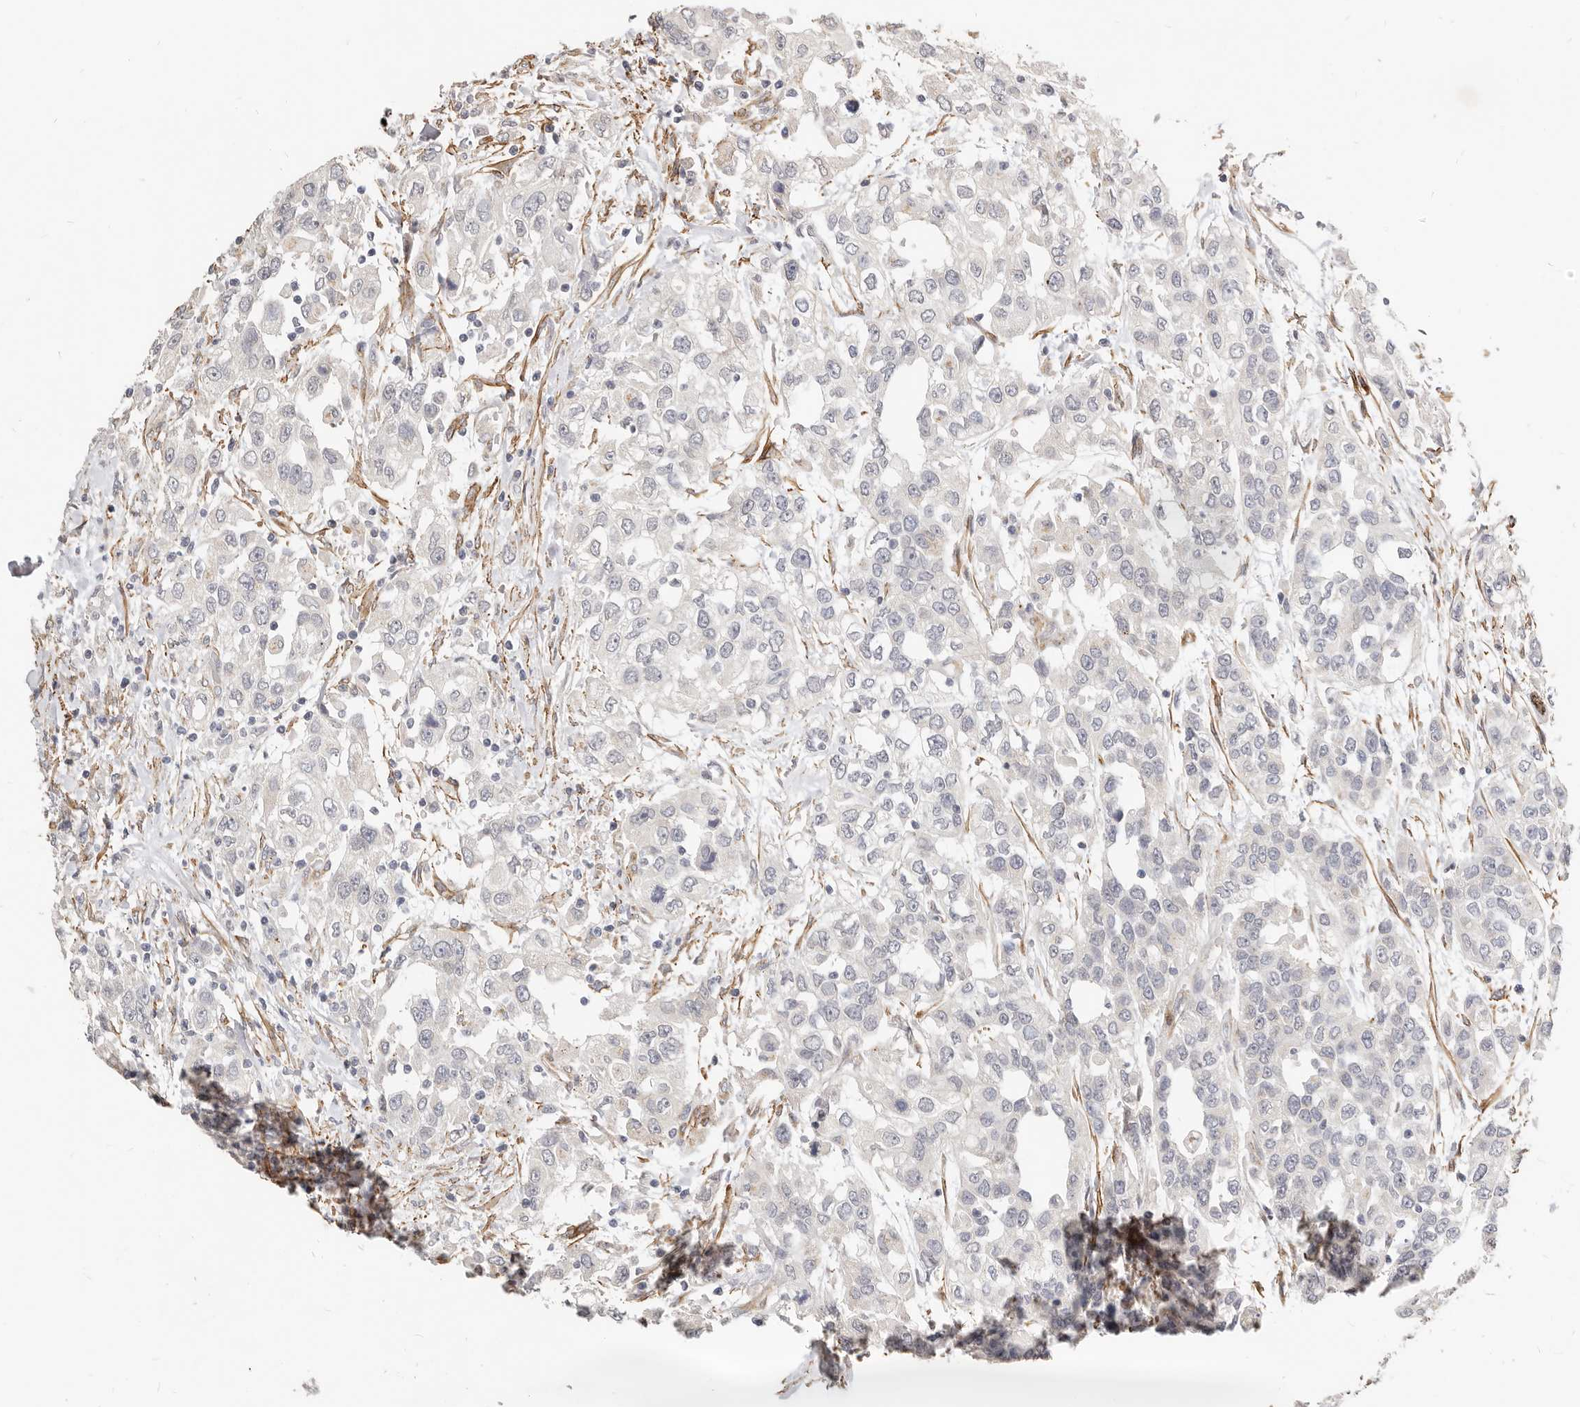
{"staining": {"intensity": "negative", "quantity": "none", "location": "none"}, "tissue": "urothelial cancer", "cell_type": "Tumor cells", "image_type": "cancer", "snomed": [{"axis": "morphology", "description": "Urothelial carcinoma, High grade"}, {"axis": "topography", "description": "Urinary bladder"}], "caption": "The photomicrograph exhibits no significant expression in tumor cells of urothelial cancer.", "gene": "RABAC1", "patient": {"sex": "female", "age": 80}}